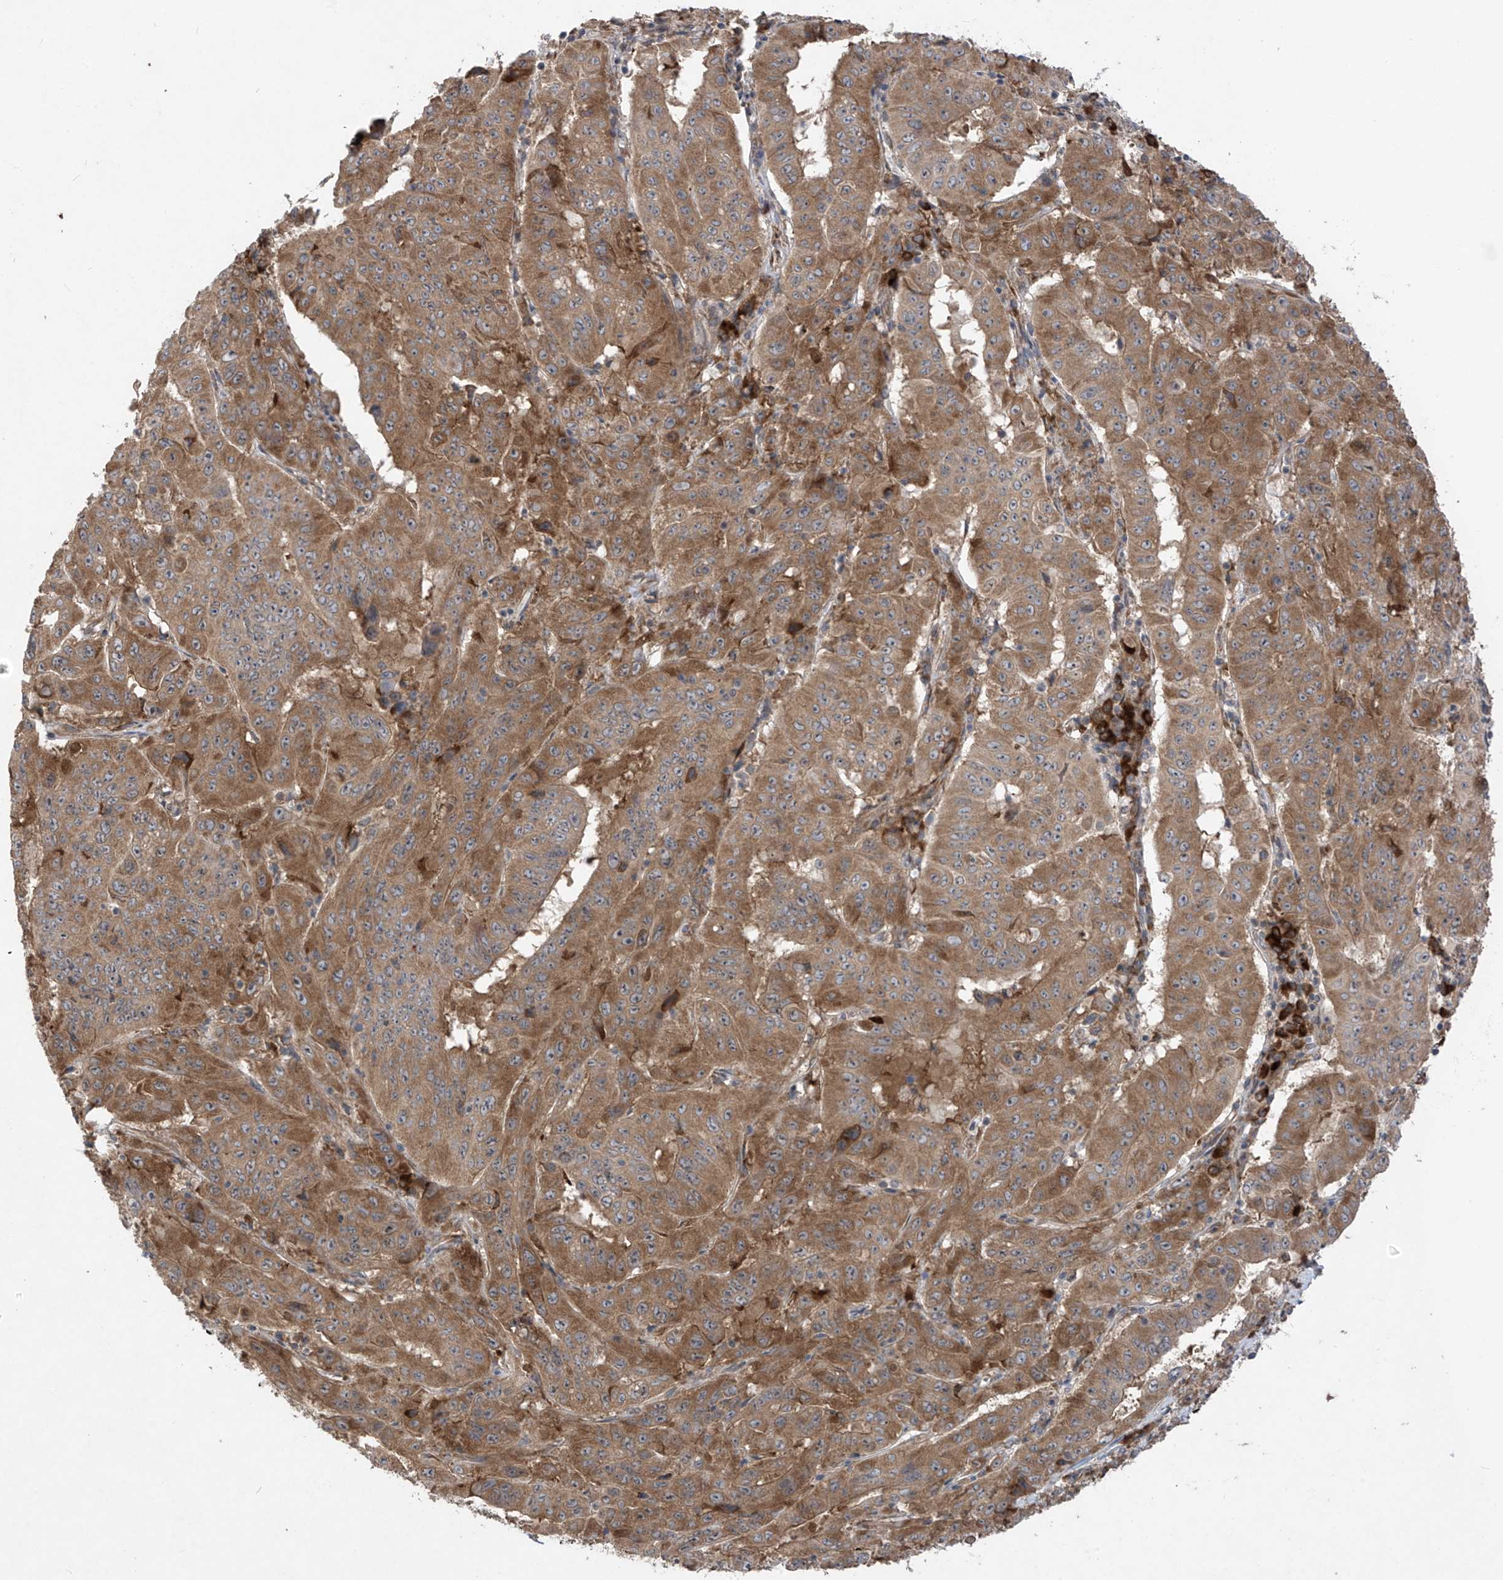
{"staining": {"intensity": "moderate", "quantity": ">75%", "location": "cytoplasmic/membranous"}, "tissue": "pancreatic cancer", "cell_type": "Tumor cells", "image_type": "cancer", "snomed": [{"axis": "morphology", "description": "Adenocarcinoma, NOS"}, {"axis": "topography", "description": "Pancreas"}], "caption": "Human pancreatic cancer (adenocarcinoma) stained with a protein marker exhibits moderate staining in tumor cells.", "gene": "RPL34", "patient": {"sex": "male", "age": 63}}